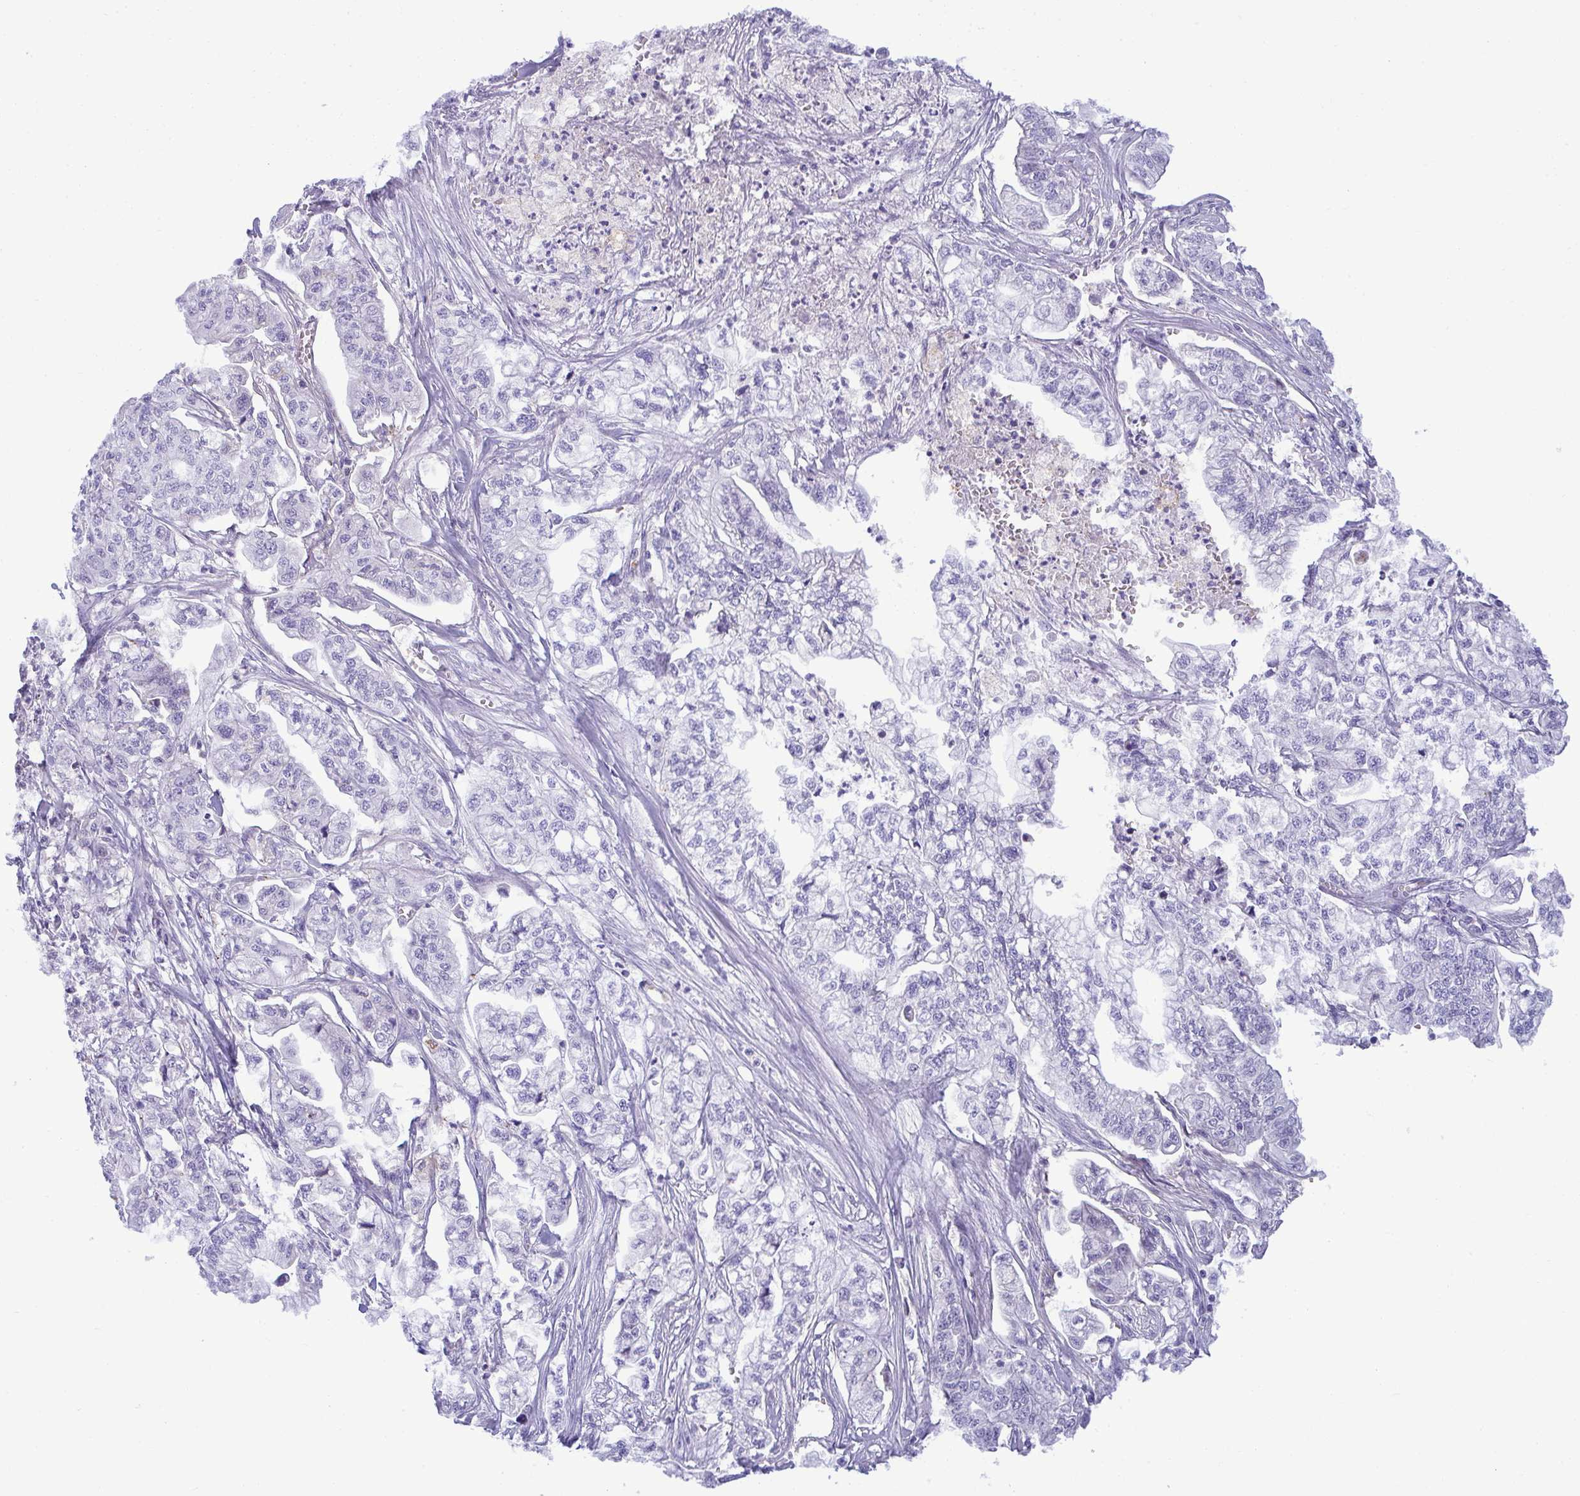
{"staining": {"intensity": "negative", "quantity": "none", "location": "none"}, "tissue": "pancreatic cancer", "cell_type": "Tumor cells", "image_type": "cancer", "snomed": [{"axis": "morphology", "description": "Adenocarcinoma, NOS"}, {"axis": "topography", "description": "Pancreas"}], "caption": "Immunohistochemistry (IHC) histopathology image of pancreatic cancer stained for a protein (brown), which shows no expression in tumor cells.", "gene": "RGPD5", "patient": {"sex": "male", "age": 68}}